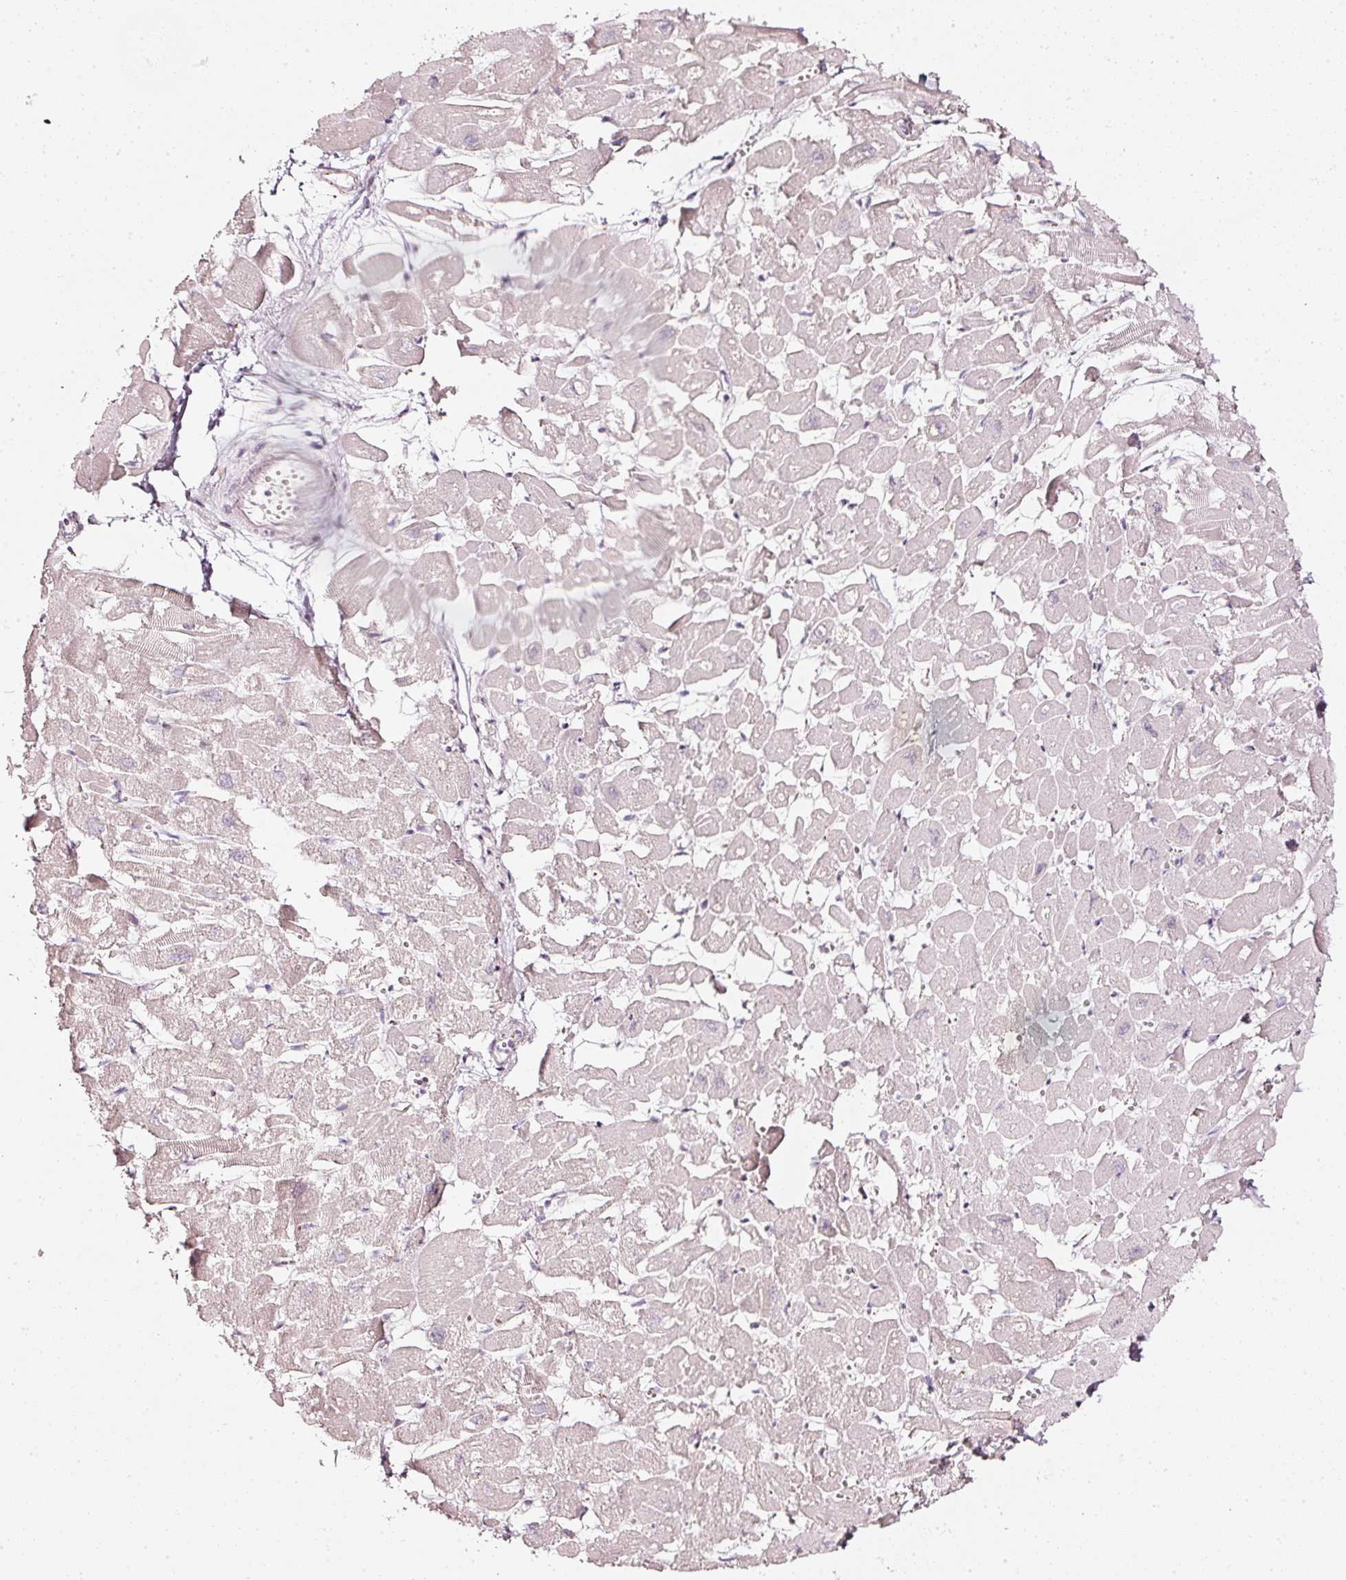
{"staining": {"intensity": "negative", "quantity": "none", "location": "none"}, "tissue": "heart muscle", "cell_type": "Cardiomyocytes", "image_type": "normal", "snomed": [{"axis": "morphology", "description": "Normal tissue, NOS"}, {"axis": "topography", "description": "Heart"}], "caption": "An IHC micrograph of unremarkable heart muscle is shown. There is no staining in cardiomyocytes of heart muscle. (DAB (3,3'-diaminobenzidine) immunohistochemistry, high magnification).", "gene": "SDF4", "patient": {"sex": "male", "age": 54}}